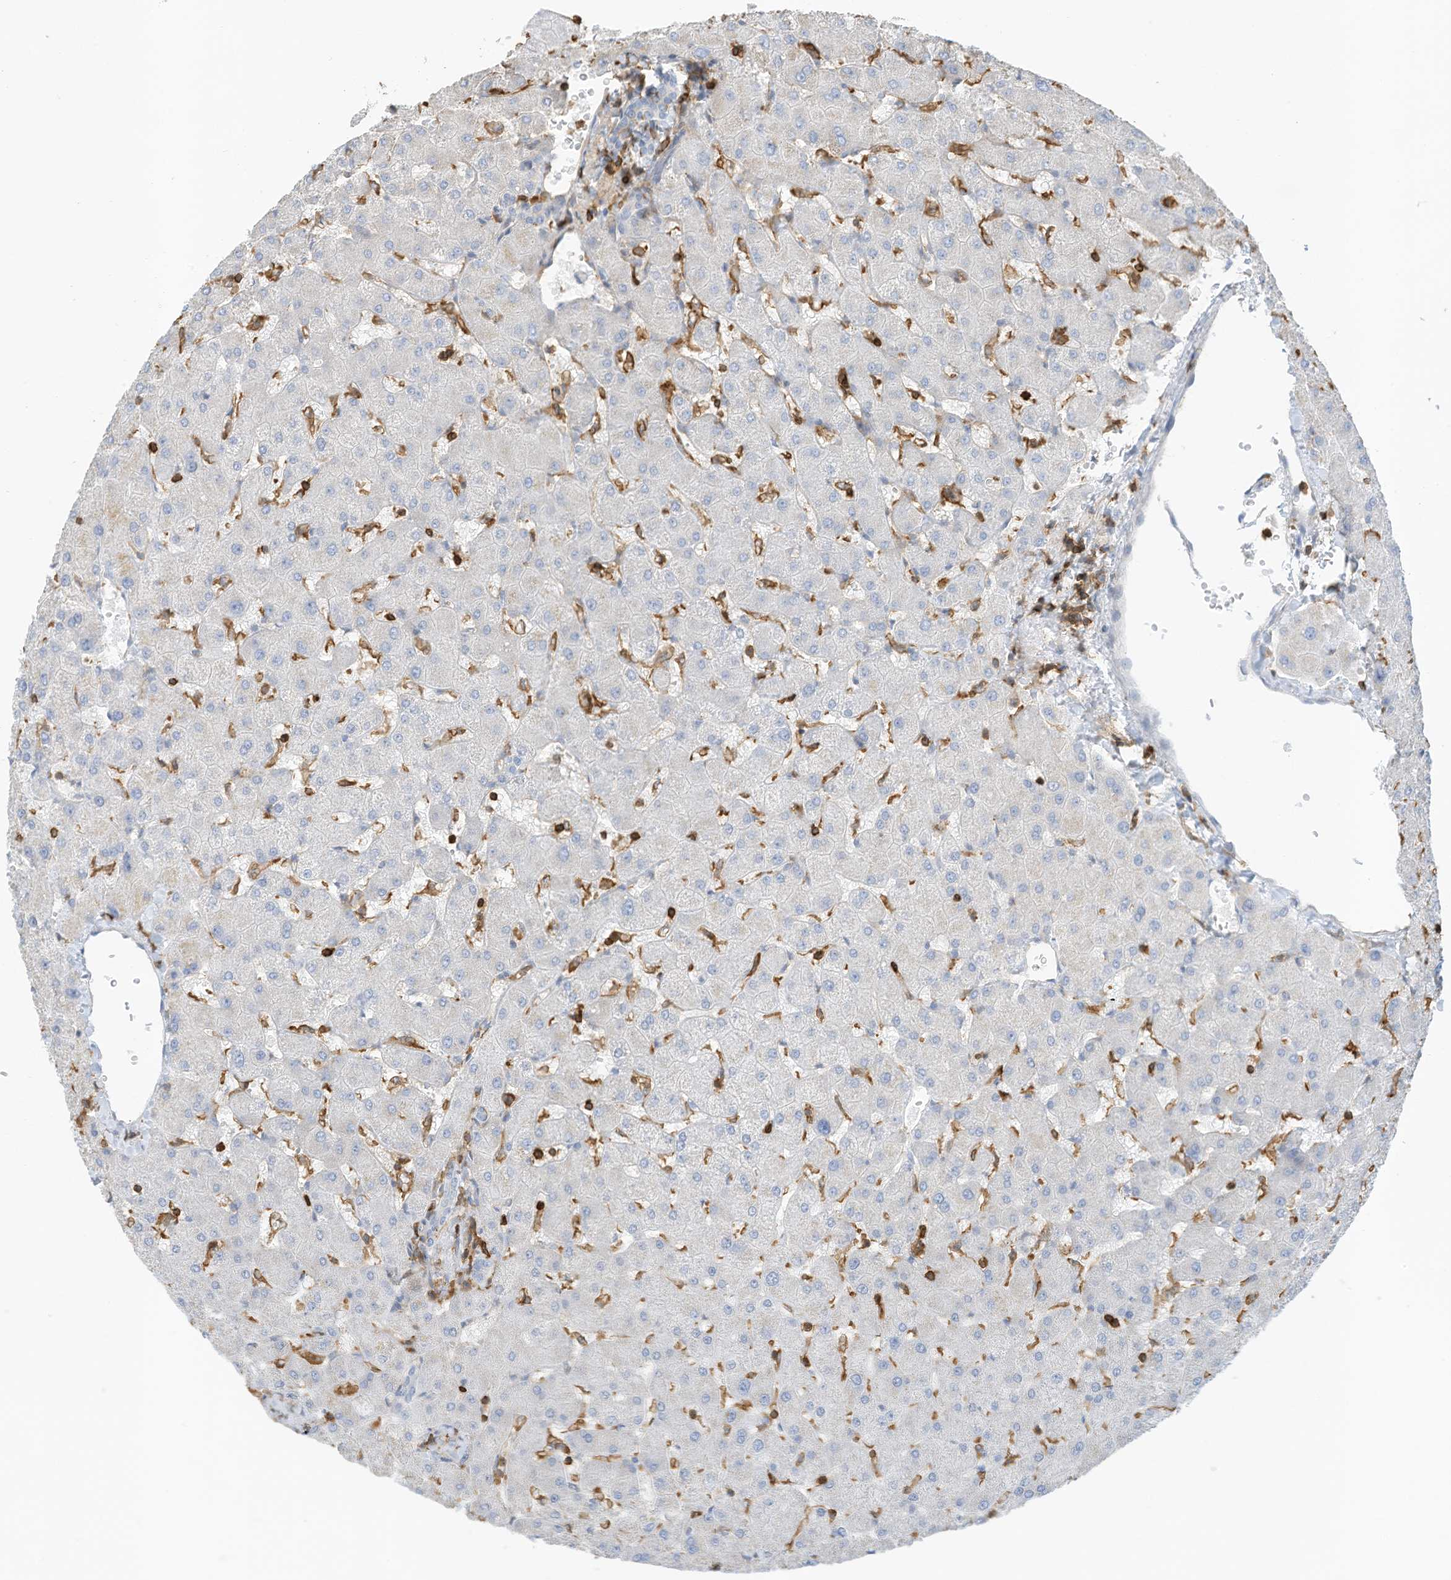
{"staining": {"intensity": "negative", "quantity": "none", "location": "none"}, "tissue": "liver", "cell_type": "Cholangiocytes", "image_type": "normal", "snomed": [{"axis": "morphology", "description": "Normal tissue, NOS"}, {"axis": "topography", "description": "Liver"}], "caption": "Liver stained for a protein using immunohistochemistry (IHC) displays no expression cholangiocytes.", "gene": "ARHGAP25", "patient": {"sex": "female", "age": 63}}